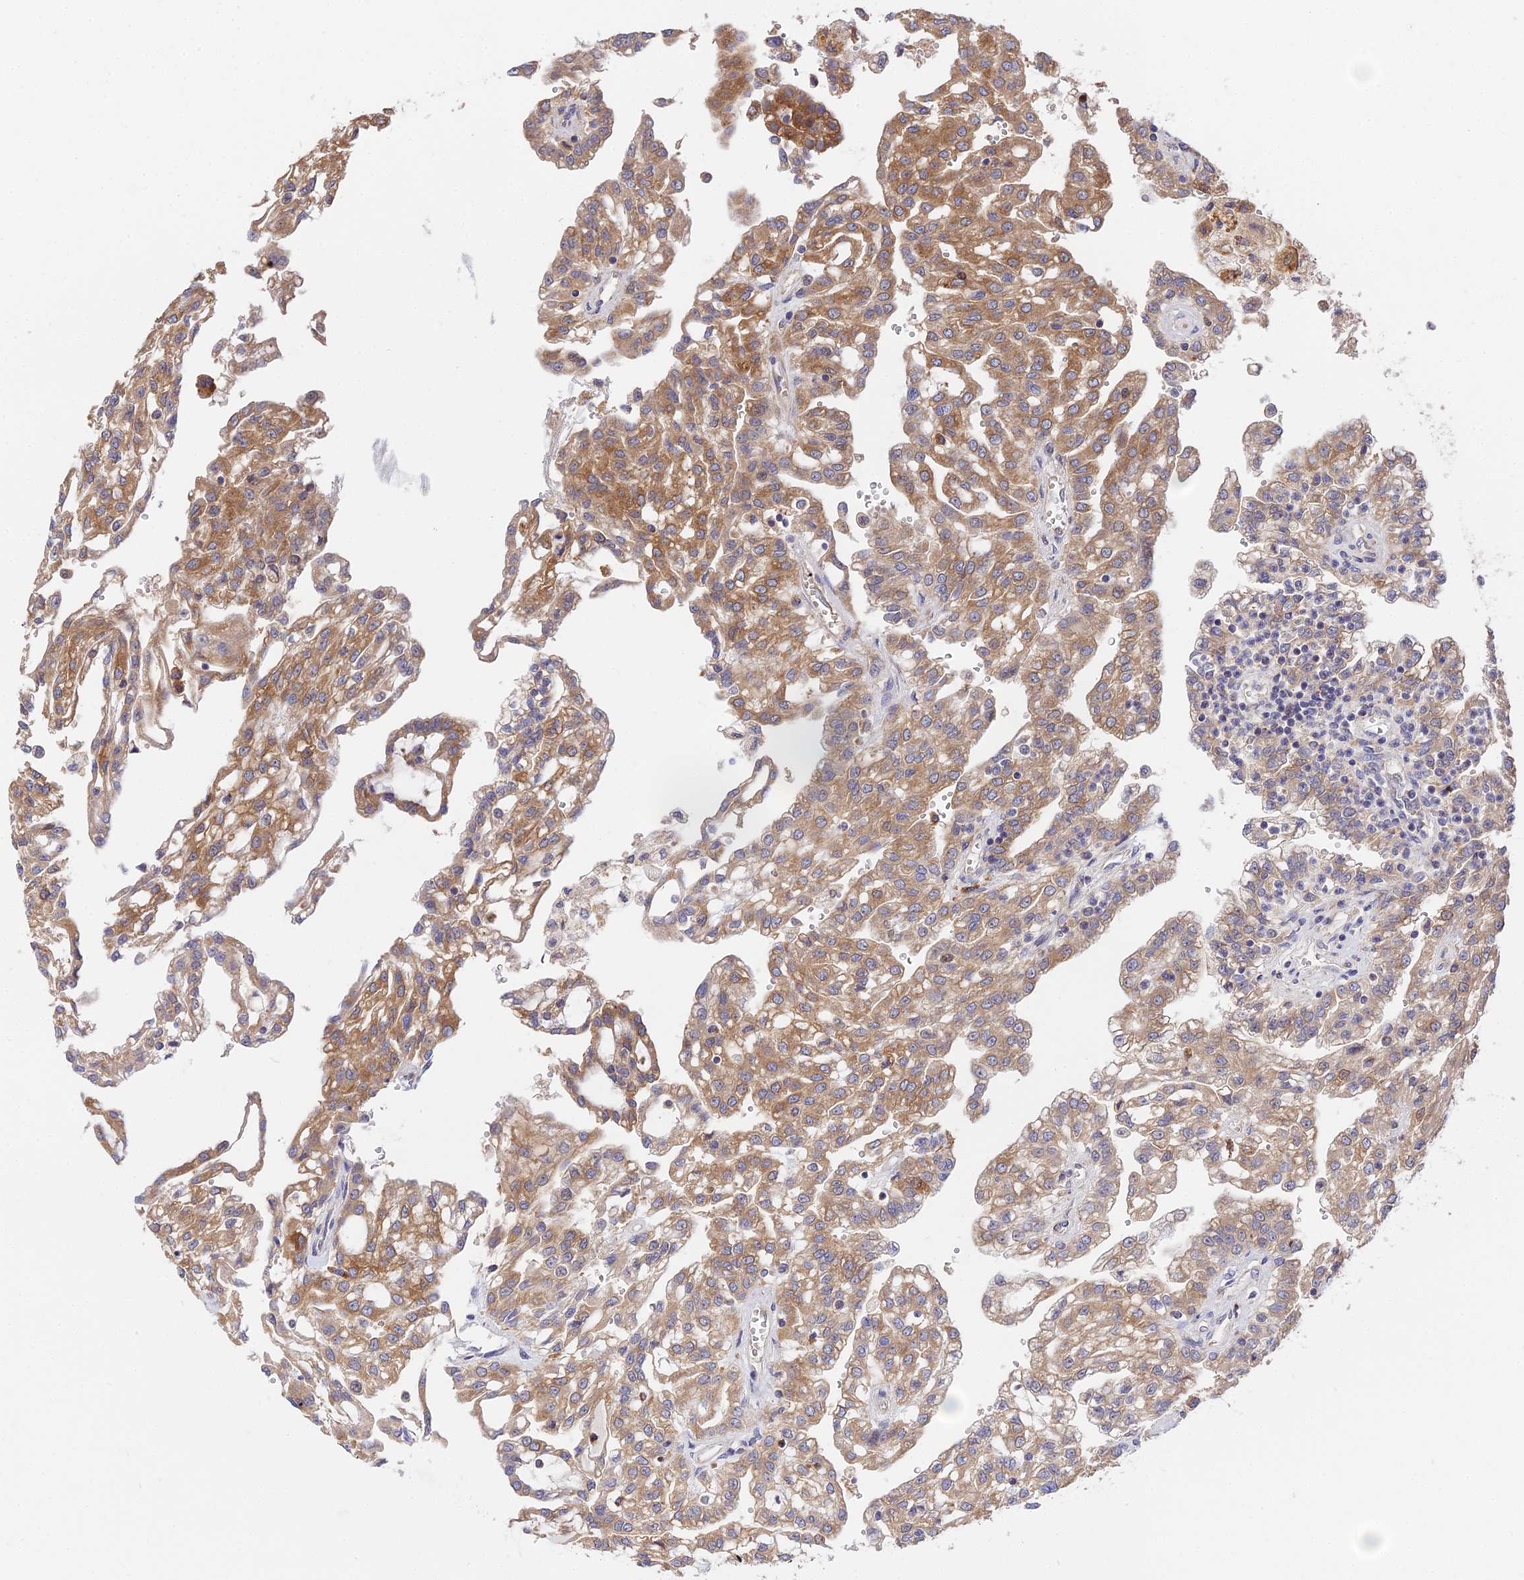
{"staining": {"intensity": "moderate", "quantity": ">75%", "location": "cytoplasmic/membranous"}, "tissue": "renal cancer", "cell_type": "Tumor cells", "image_type": "cancer", "snomed": [{"axis": "morphology", "description": "Adenocarcinoma, NOS"}, {"axis": "topography", "description": "Kidney"}], "caption": "Brown immunohistochemical staining in renal cancer (adenocarcinoma) displays moderate cytoplasmic/membranous positivity in about >75% of tumor cells.", "gene": "CDC37L1", "patient": {"sex": "male", "age": 63}}